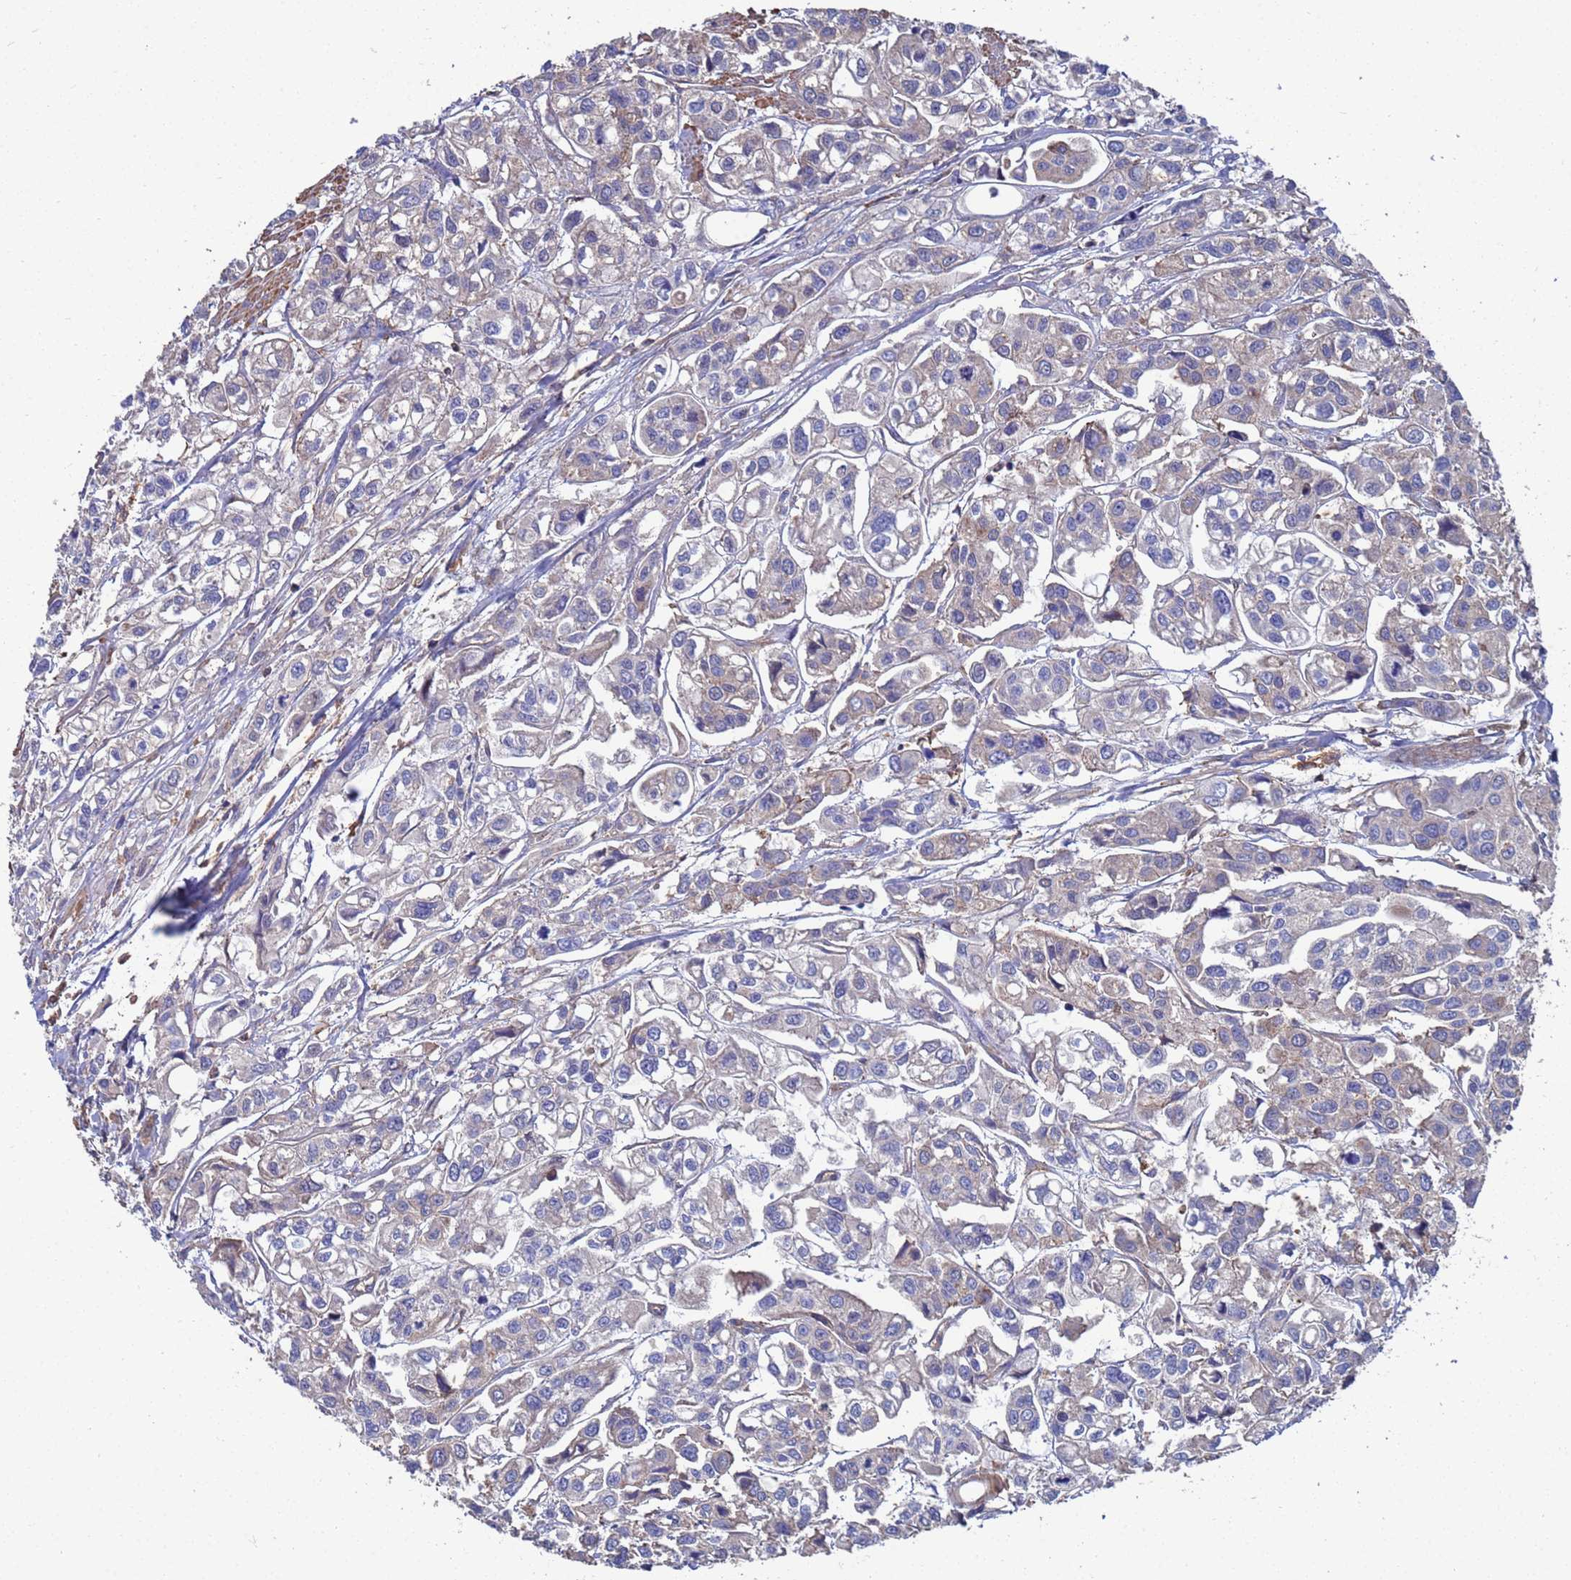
{"staining": {"intensity": "negative", "quantity": "none", "location": "none"}, "tissue": "urothelial cancer", "cell_type": "Tumor cells", "image_type": "cancer", "snomed": [{"axis": "morphology", "description": "Urothelial carcinoma, High grade"}, {"axis": "topography", "description": "Urinary bladder"}], "caption": "An image of urothelial carcinoma (high-grade) stained for a protein exhibits no brown staining in tumor cells.", "gene": "PYCR1", "patient": {"sex": "male", "age": 67}}